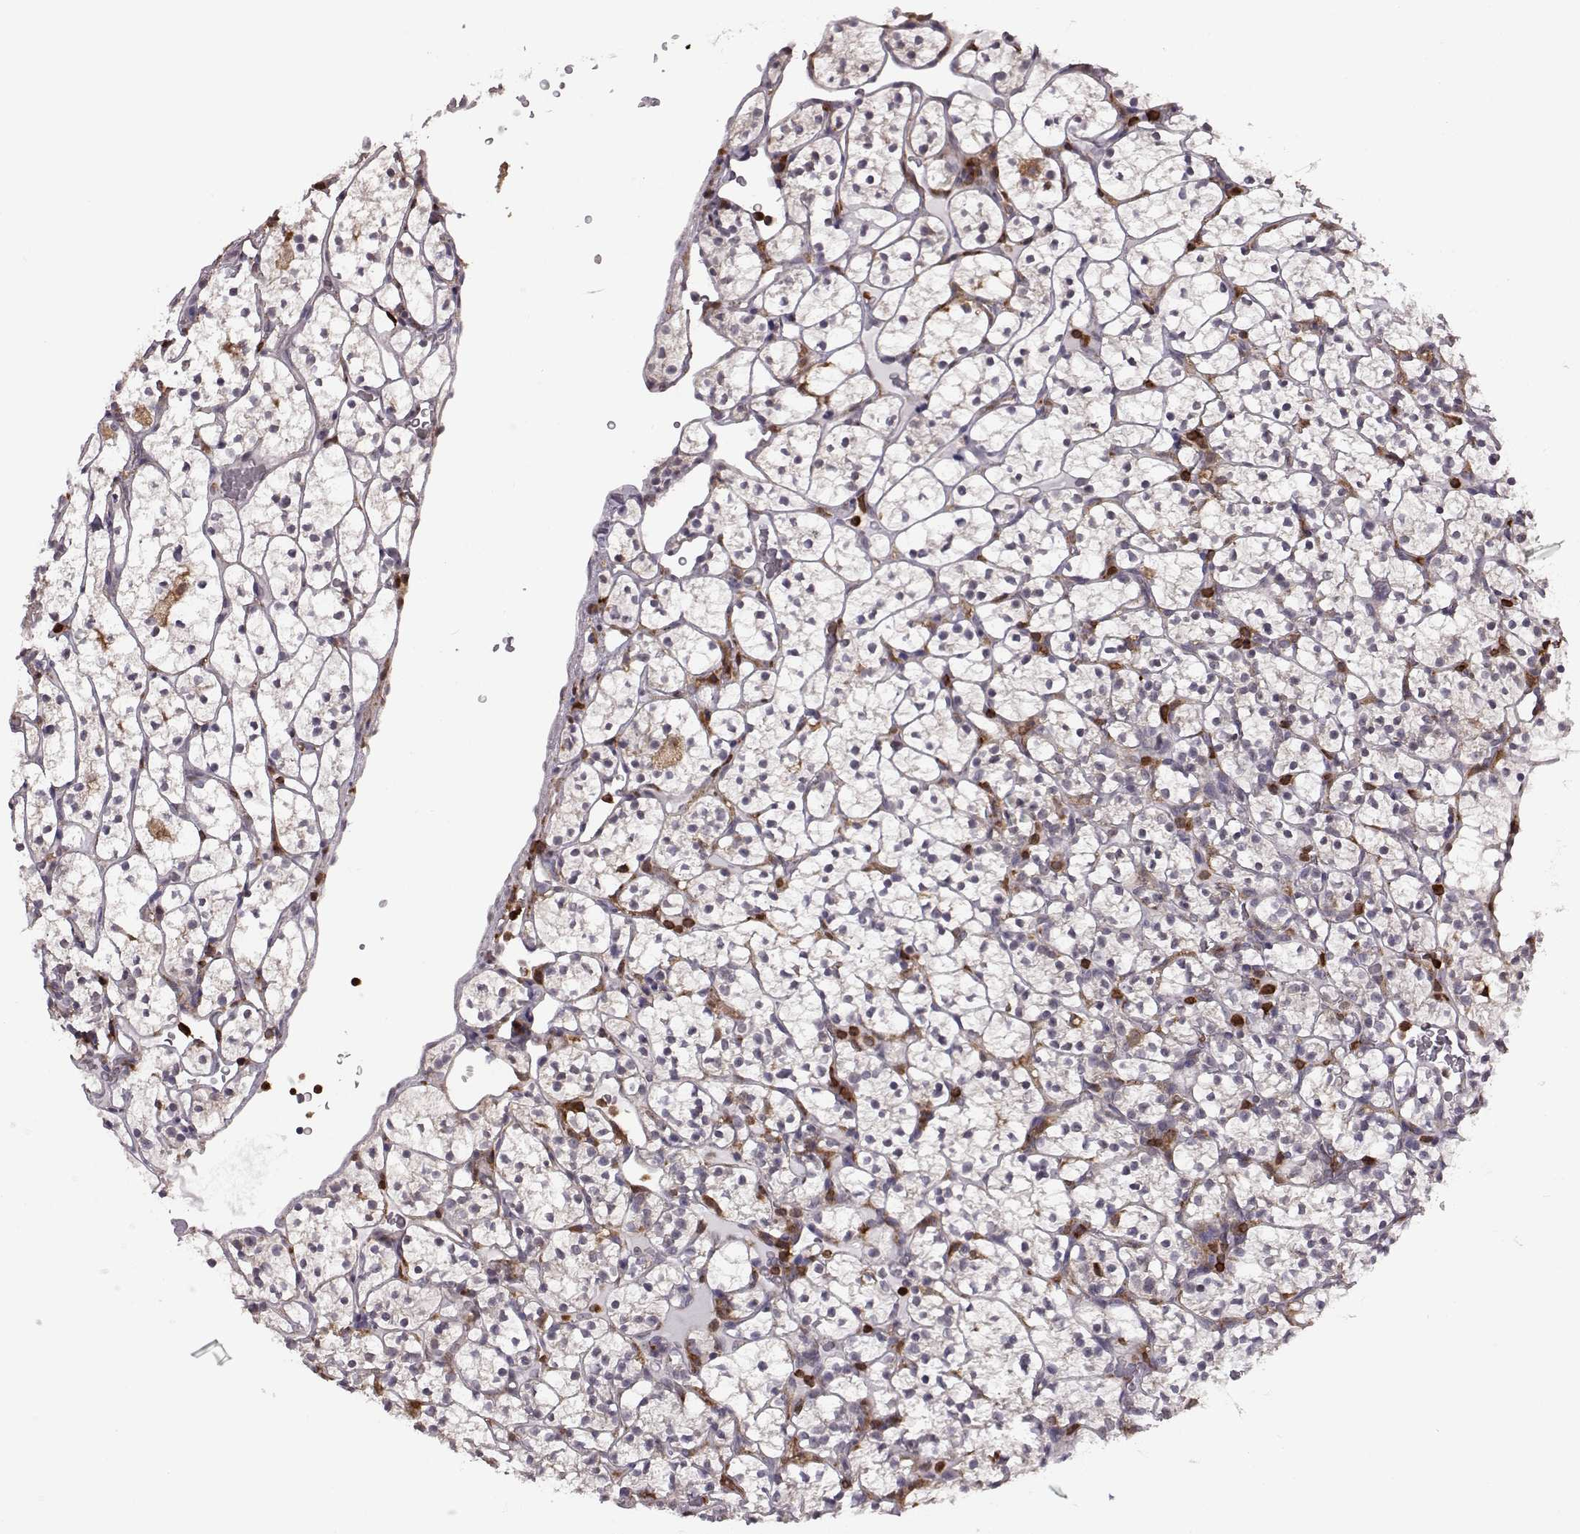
{"staining": {"intensity": "negative", "quantity": "none", "location": "none"}, "tissue": "renal cancer", "cell_type": "Tumor cells", "image_type": "cancer", "snomed": [{"axis": "morphology", "description": "Adenocarcinoma, NOS"}, {"axis": "topography", "description": "Kidney"}], "caption": "A high-resolution histopathology image shows IHC staining of renal cancer, which demonstrates no significant staining in tumor cells.", "gene": "DOK2", "patient": {"sex": "female", "age": 89}}